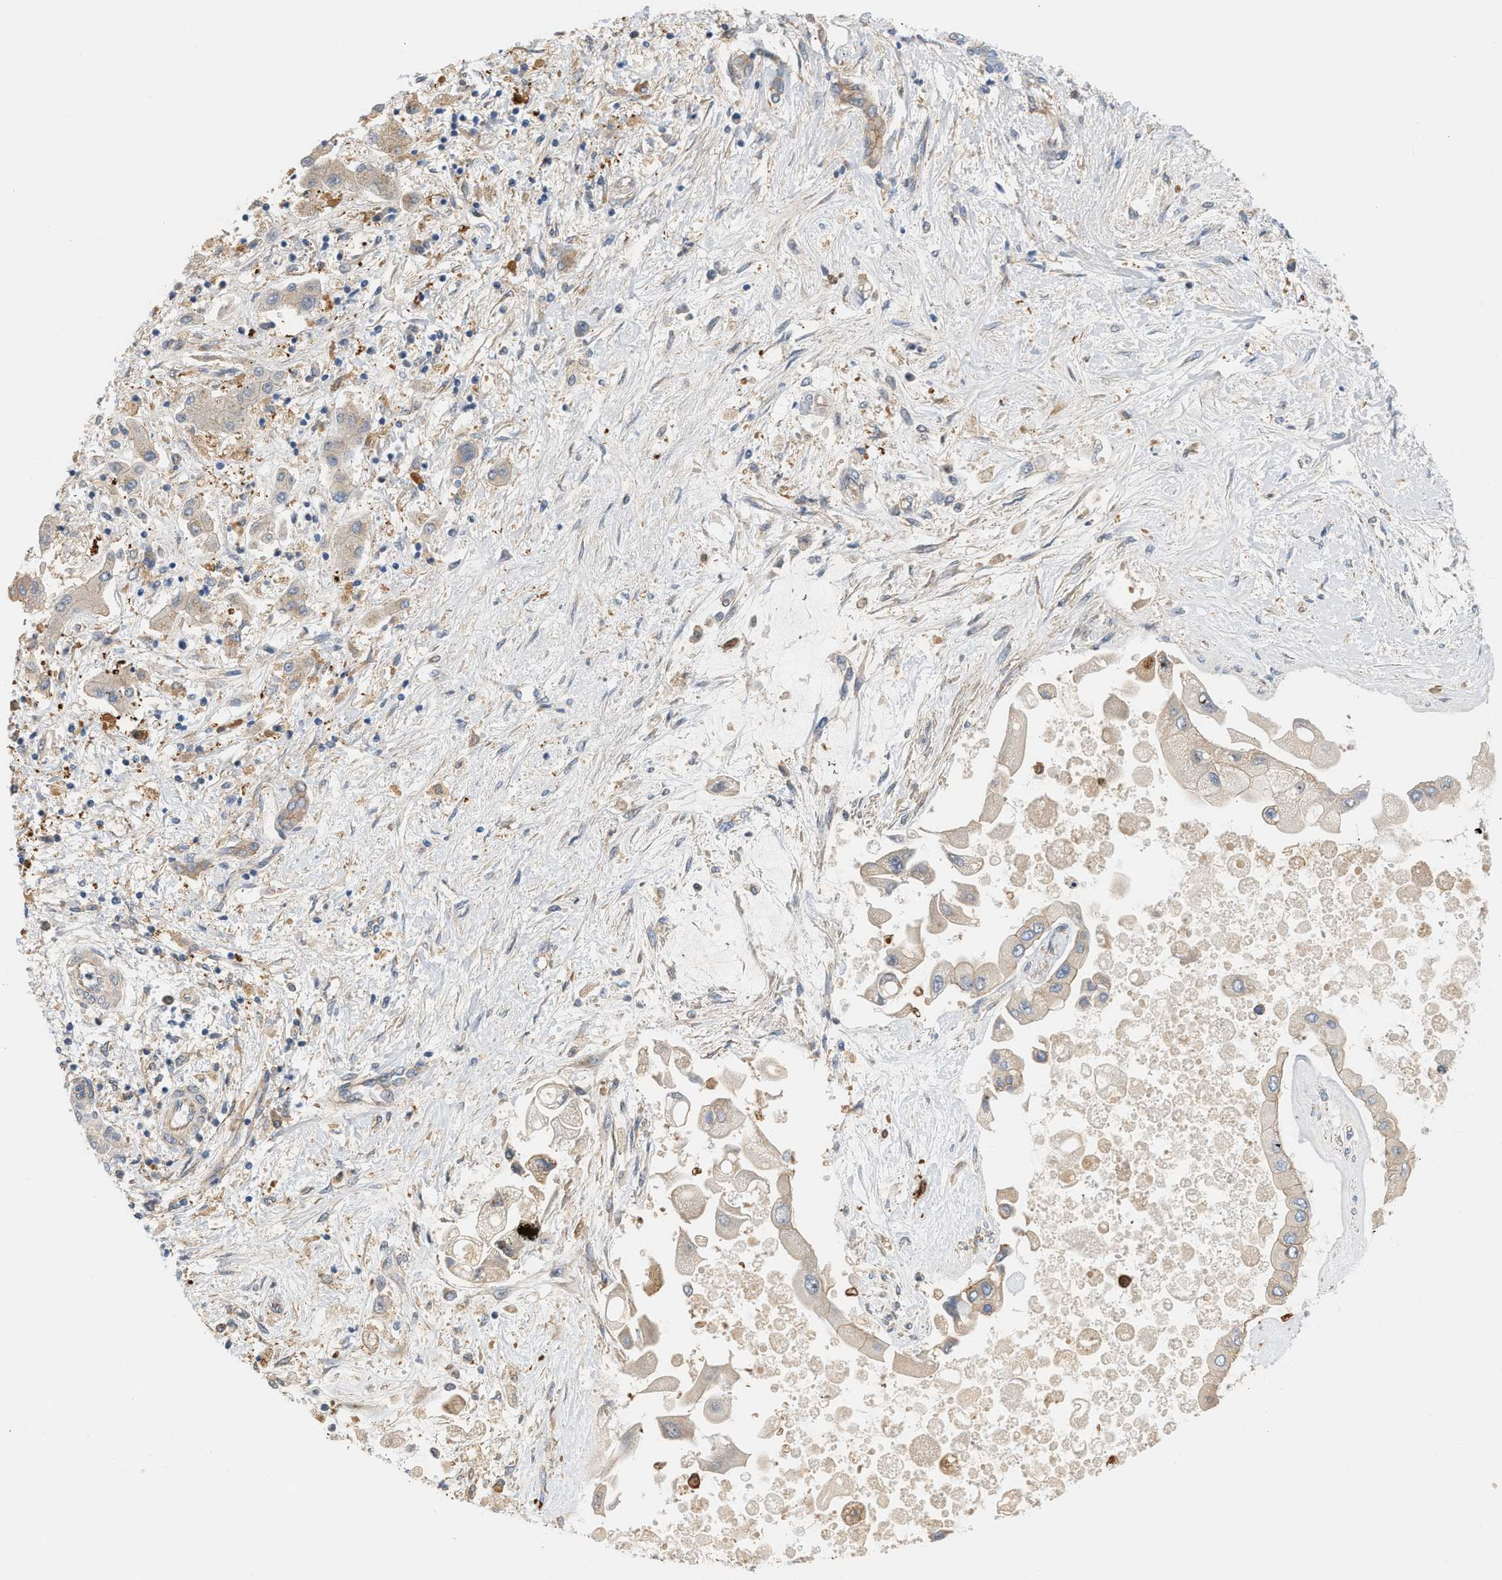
{"staining": {"intensity": "weak", "quantity": "<25%", "location": "cytoplasmic/membranous"}, "tissue": "liver cancer", "cell_type": "Tumor cells", "image_type": "cancer", "snomed": [{"axis": "morphology", "description": "Cholangiocarcinoma"}, {"axis": "topography", "description": "Liver"}], "caption": "Immunohistochemistry (IHC) of liver cancer displays no expression in tumor cells.", "gene": "CTXN1", "patient": {"sex": "male", "age": 50}}